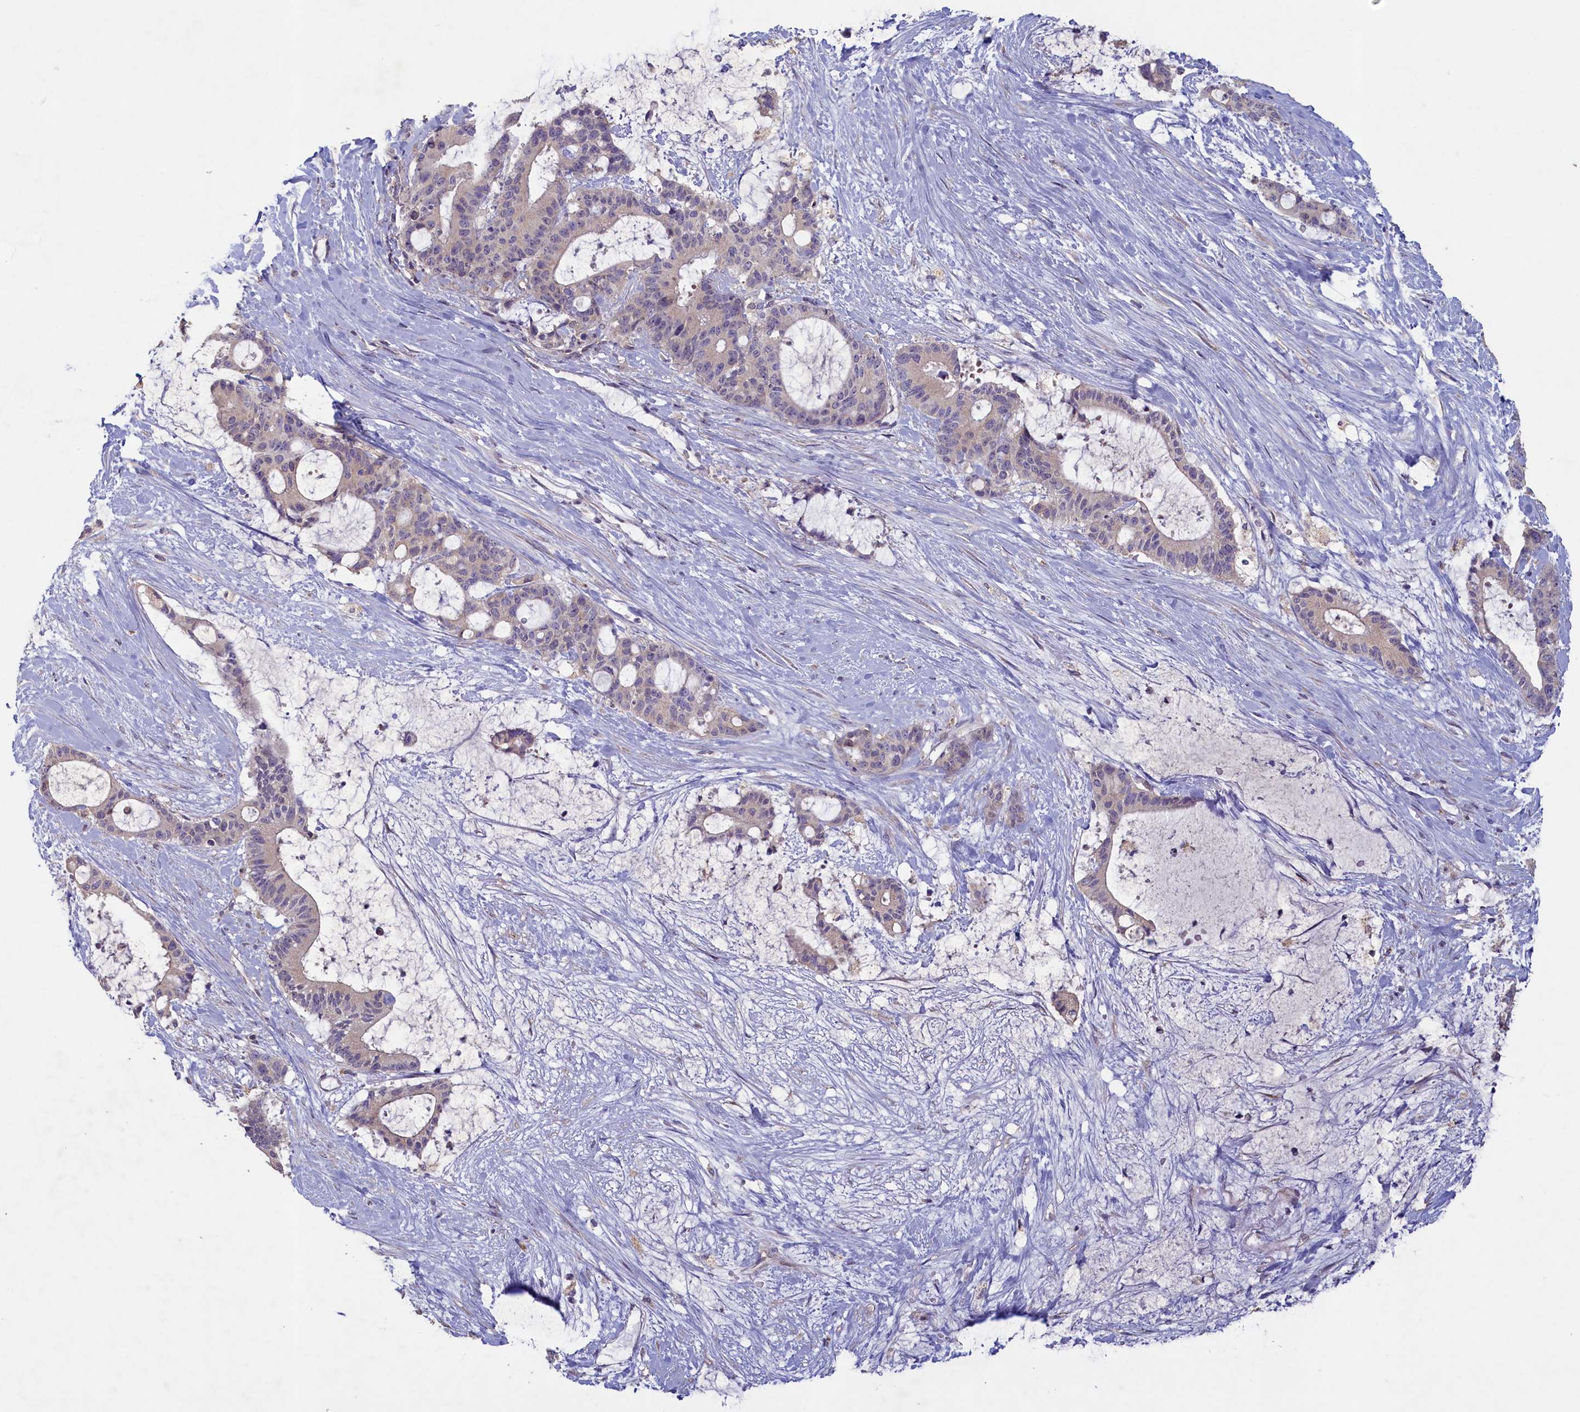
{"staining": {"intensity": "negative", "quantity": "none", "location": "none"}, "tissue": "liver cancer", "cell_type": "Tumor cells", "image_type": "cancer", "snomed": [{"axis": "morphology", "description": "Normal tissue, NOS"}, {"axis": "morphology", "description": "Cholangiocarcinoma"}, {"axis": "topography", "description": "Liver"}, {"axis": "topography", "description": "Peripheral nerve tissue"}], "caption": "Immunohistochemistry photomicrograph of neoplastic tissue: liver cholangiocarcinoma stained with DAB (3,3'-diaminobenzidine) exhibits no significant protein positivity in tumor cells. (IHC, brightfield microscopy, high magnification).", "gene": "ATF7IP2", "patient": {"sex": "female", "age": 73}}